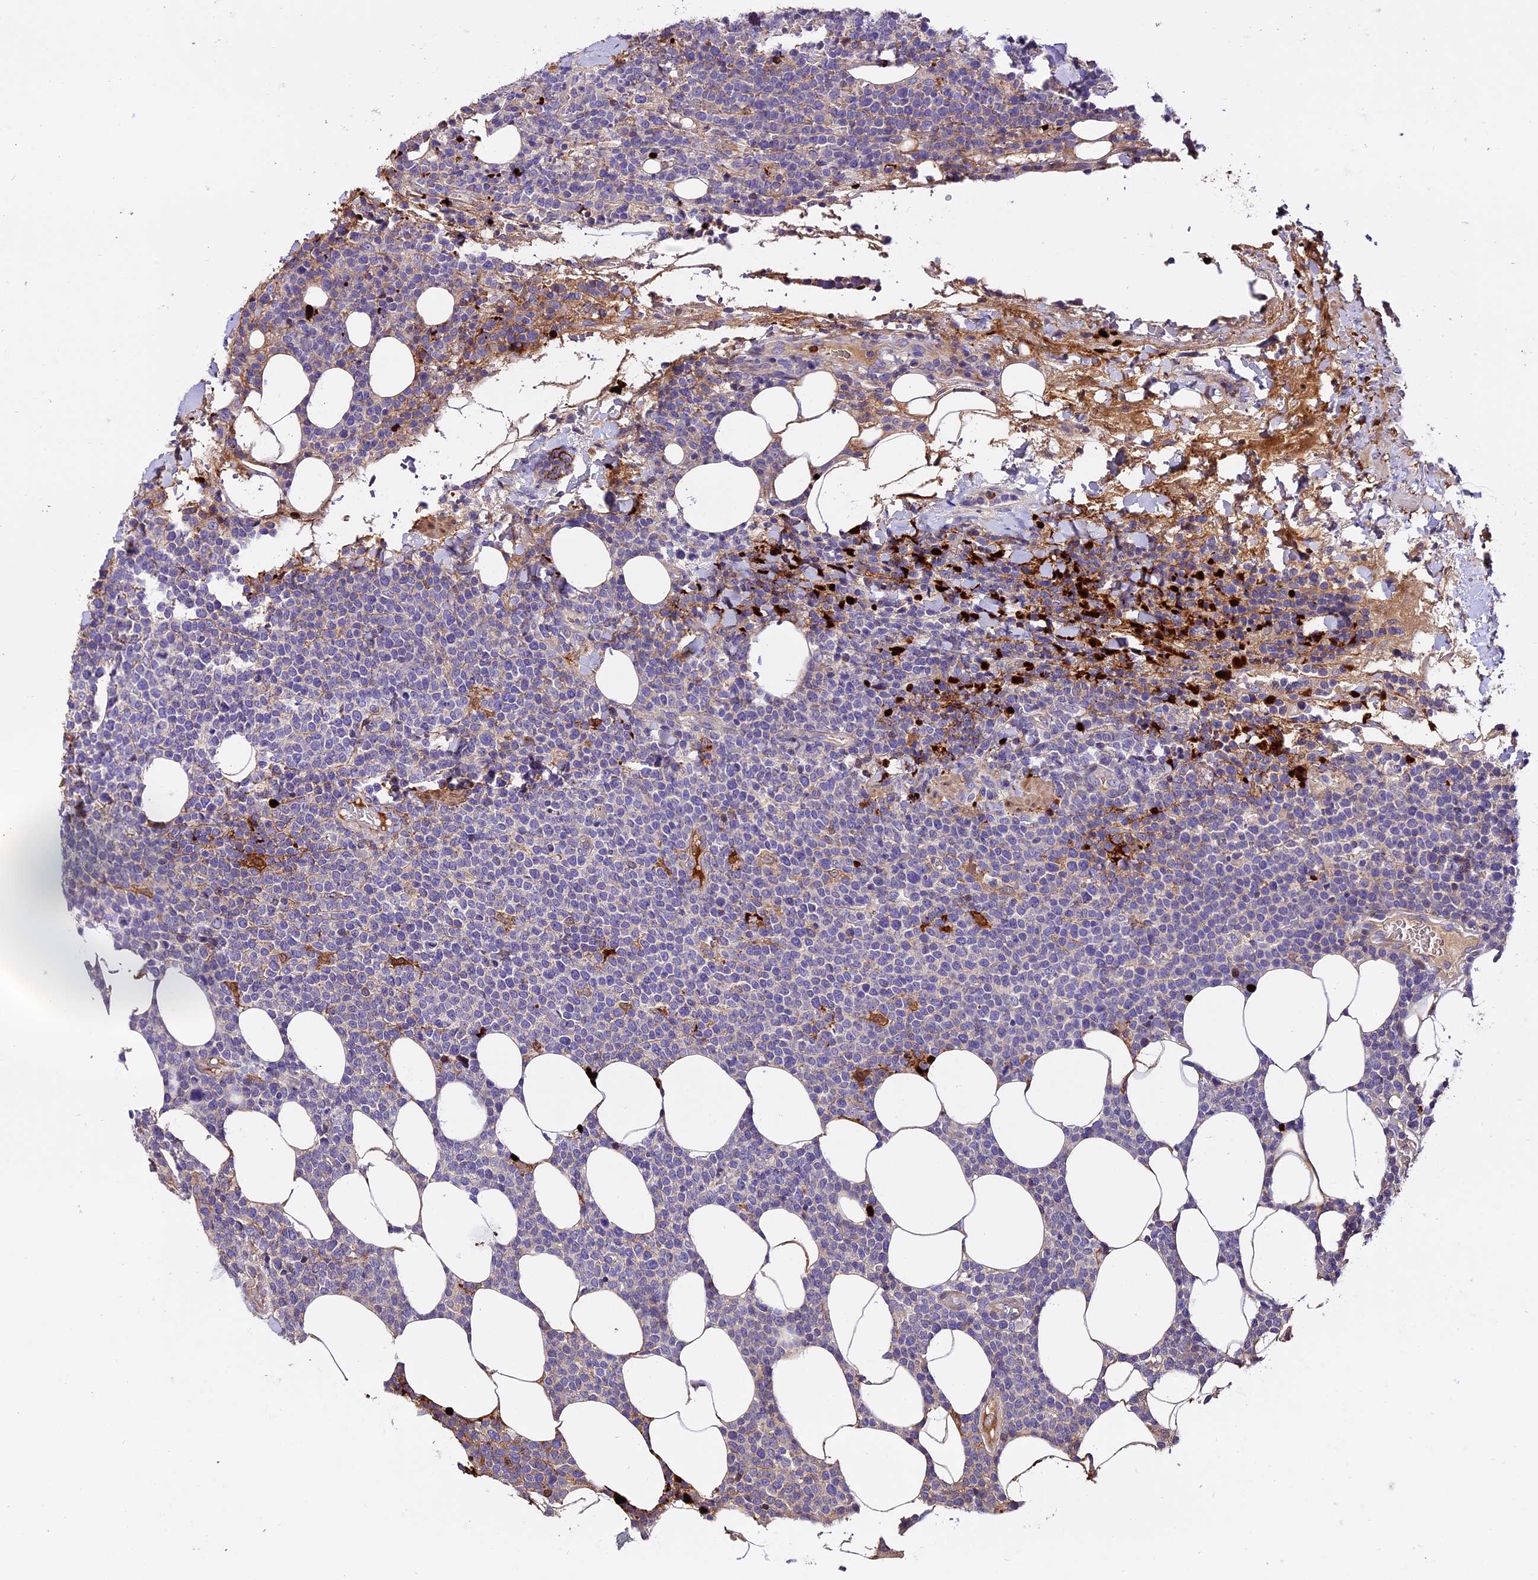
{"staining": {"intensity": "negative", "quantity": "none", "location": "none"}, "tissue": "lymphoma", "cell_type": "Tumor cells", "image_type": "cancer", "snomed": [{"axis": "morphology", "description": "Malignant lymphoma, non-Hodgkin's type, High grade"}, {"axis": "topography", "description": "Lymph node"}], "caption": "DAB immunohistochemical staining of malignant lymphoma, non-Hodgkin's type (high-grade) demonstrates no significant expression in tumor cells. (DAB immunohistochemistry visualized using brightfield microscopy, high magnification).", "gene": "MAP3K7CL", "patient": {"sex": "male", "age": 61}}